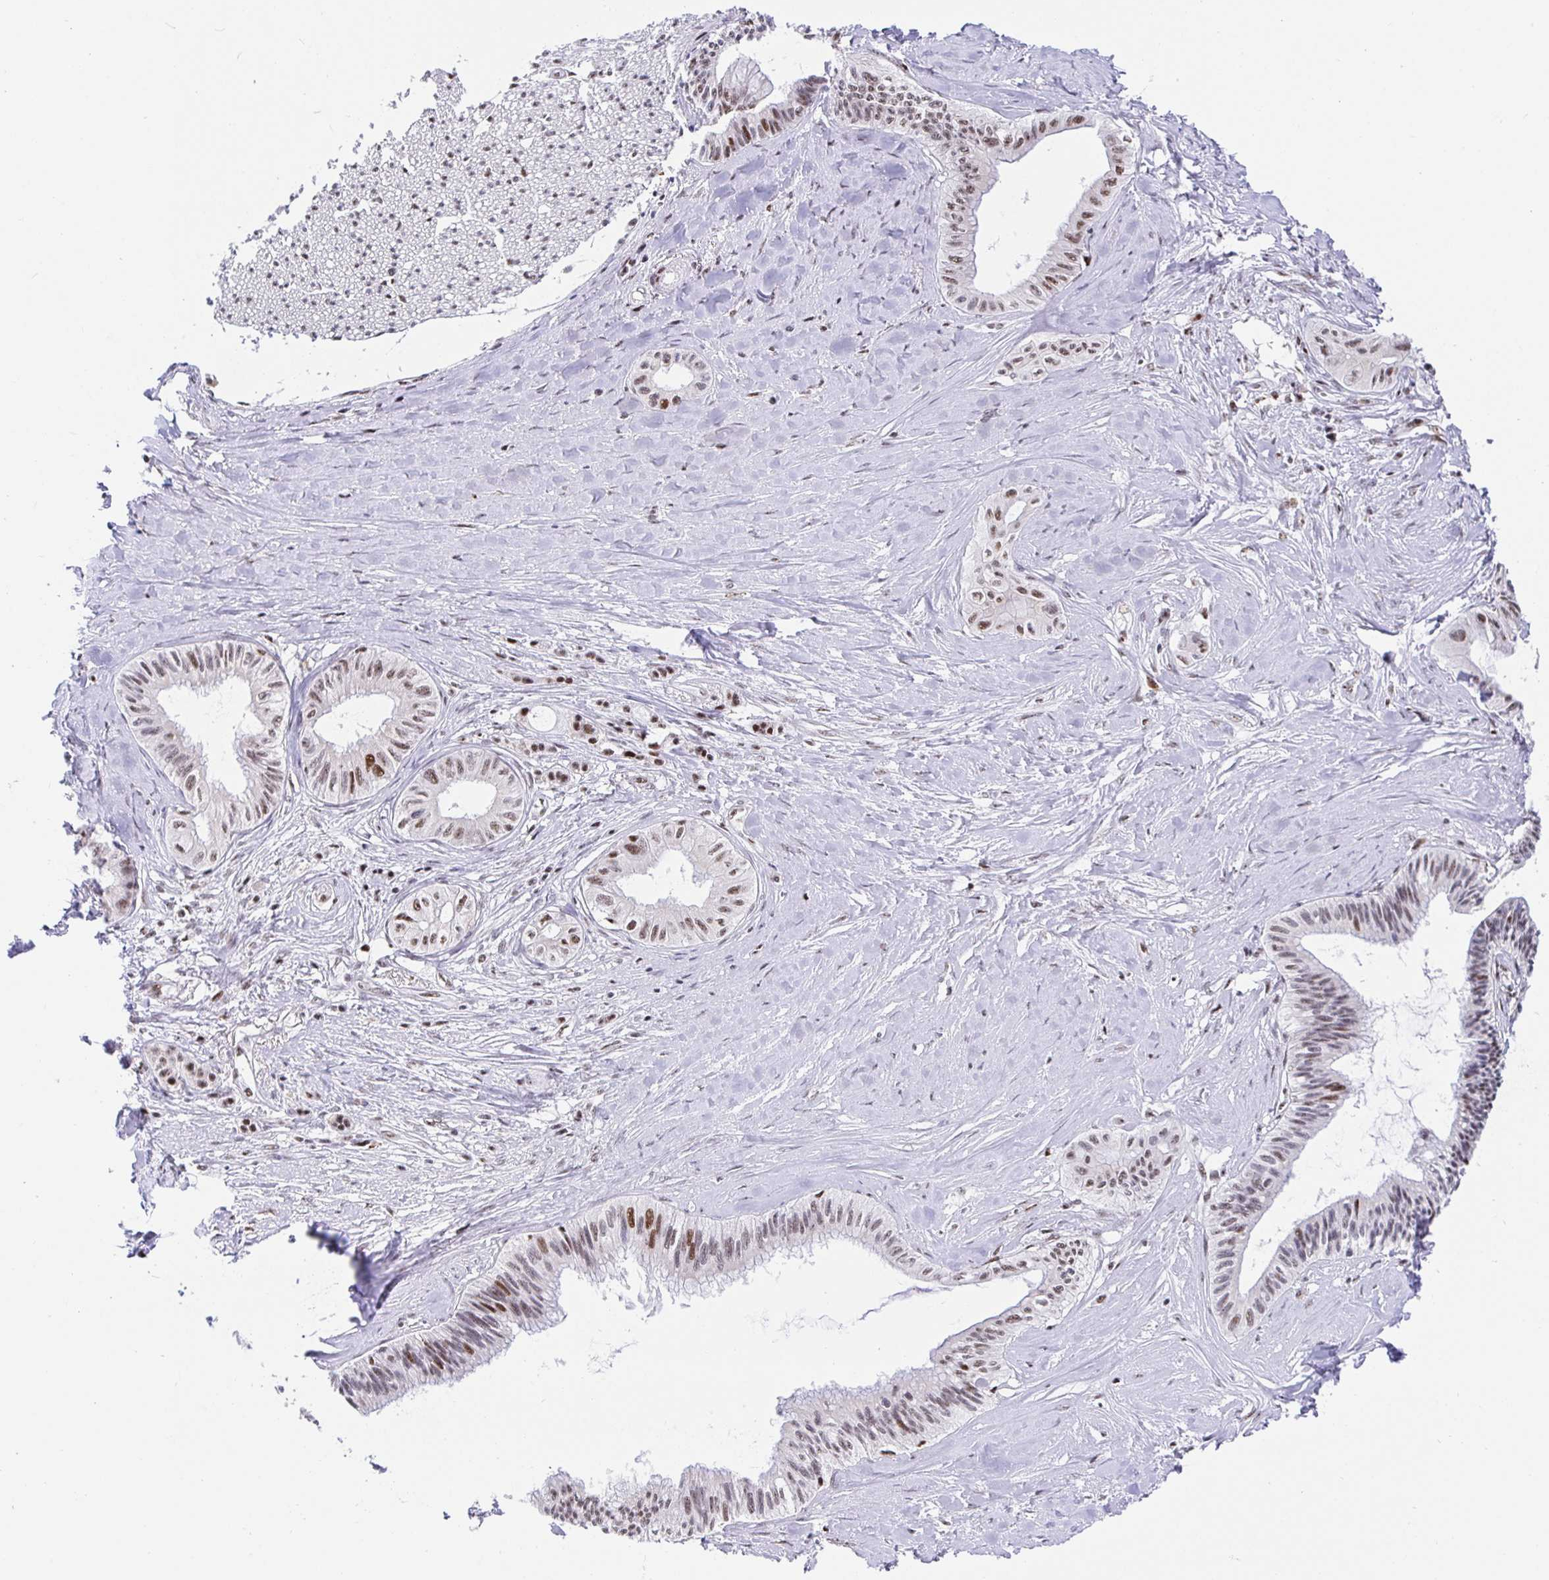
{"staining": {"intensity": "moderate", "quantity": ">75%", "location": "nuclear"}, "tissue": "pancreatic cancer", "cell_type": "Tumor cells", "image_type": "cancer", "snomed": [{"axis": "morphology", "description": "Adenocarcinoma, NOS"}, {"axis": "topography", "description": "Pancreas"}], "caption": "A micrograph of human adenocarcinoma (pancreatic) stained for a protein shows moderate nuclear brown staining in tumor cells. (Stains: DAB (3,3'-diaminobenzidine) in brown, nuclei in blue, Microscopy: brightfield microscopy at high magnification).", "gene": "SETD5", "patient": {"sex": "male", "age": 71}}